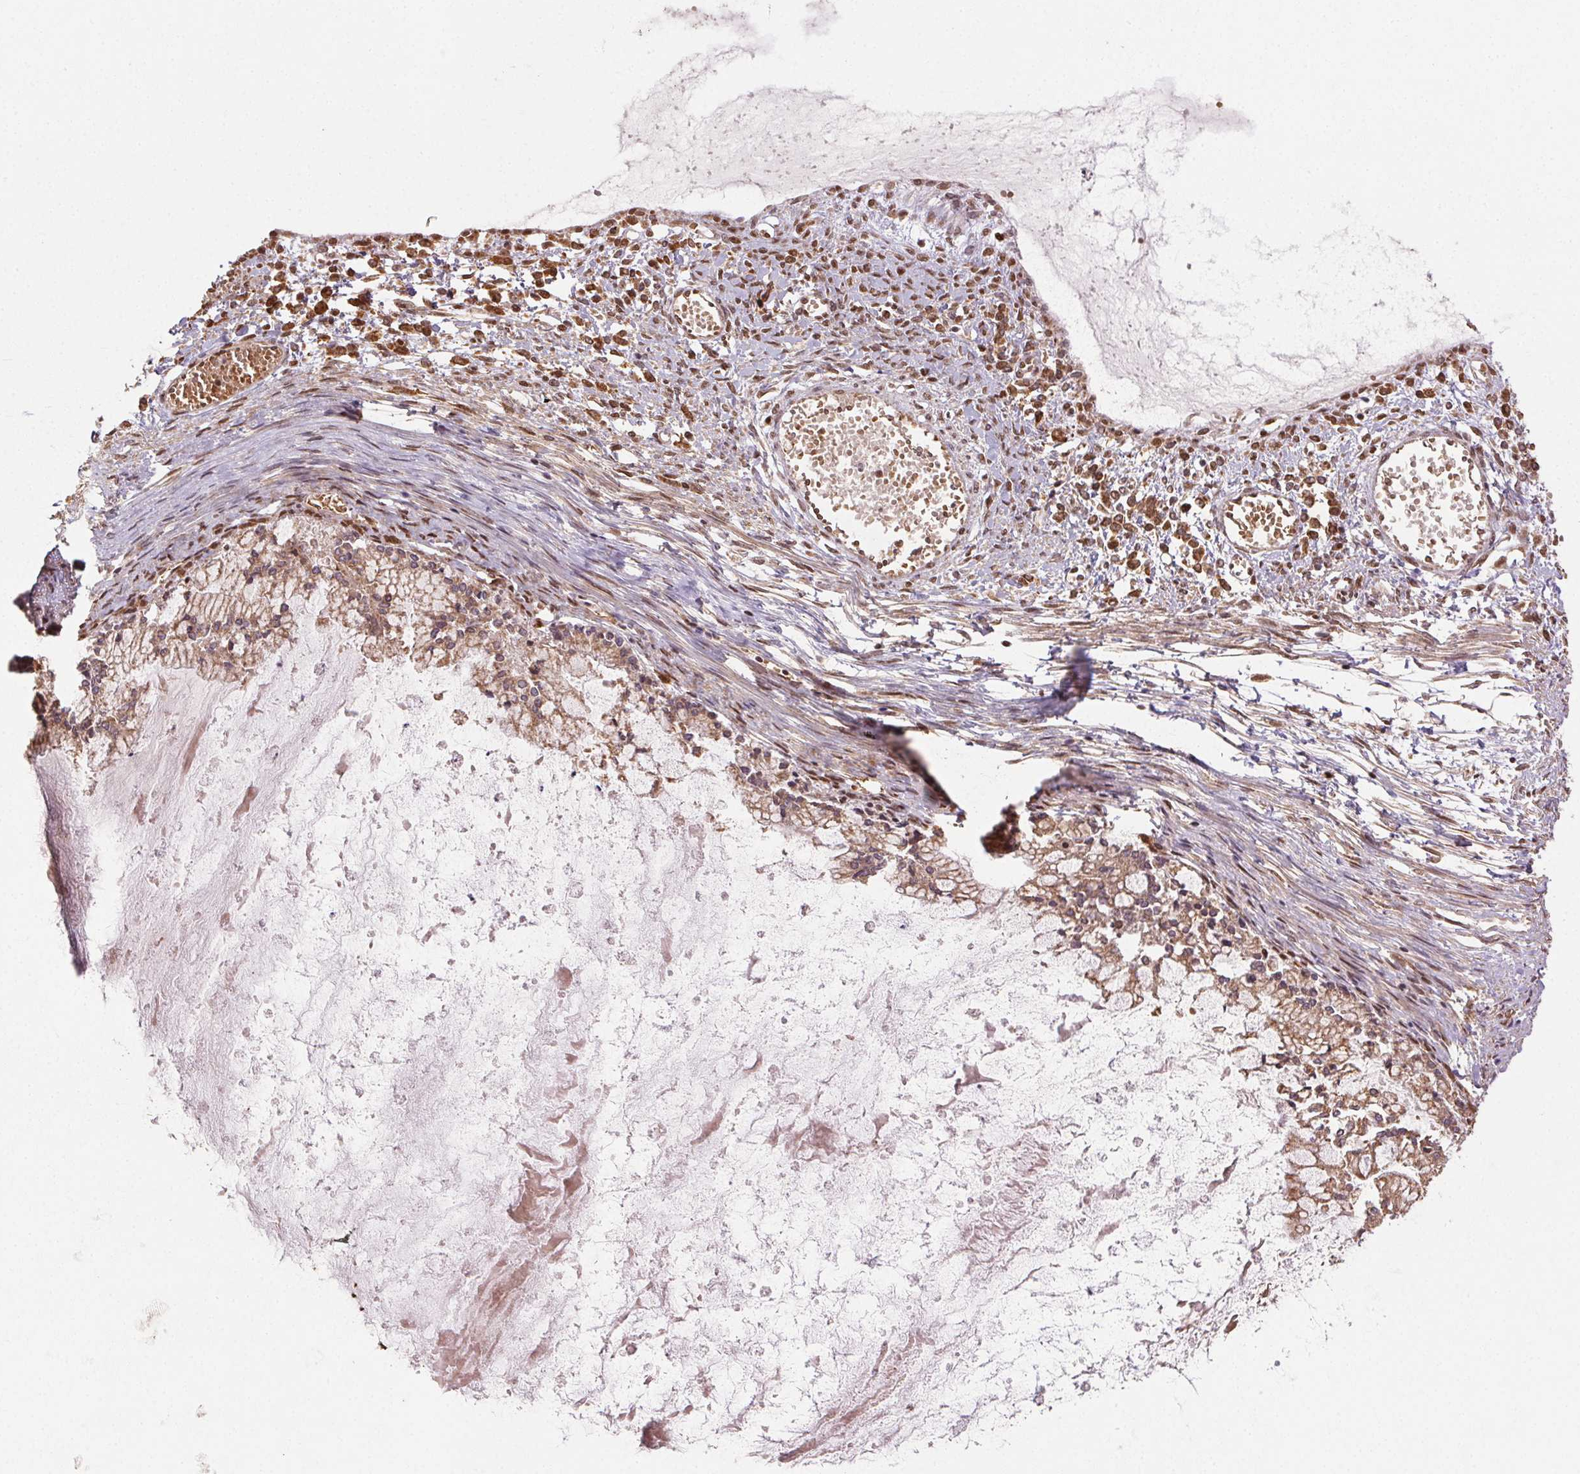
{"staining": {"intensity": "weak", "quantity": ">75%", "location": "cytoplasmic/membranous,nuclear"}, "tissue": "ovarian cancer", "cell_type": "Tumor cells", "image_type": "cancer", "snomed": [{"axis": "morphology", "description": "Cystadenocarcinoma, mucinous, NOS"}, {"axis": "topography", "description": "Ovary"}], "caption": "The immunohistochemical stain shows weak cytoplasmic/membranous and nuclear expression in tumor cells of ovarian cancer (mucinous cystadenocarcinoma) tissue. The staining is performed using DAB (3,3'-diaminobenzidine) brown chromogen to label protein expression. The nuclei are counter-stained blue using hematoxylin.", "gene": "TREML4", "patient": {"sex": "female", "age": 67}}